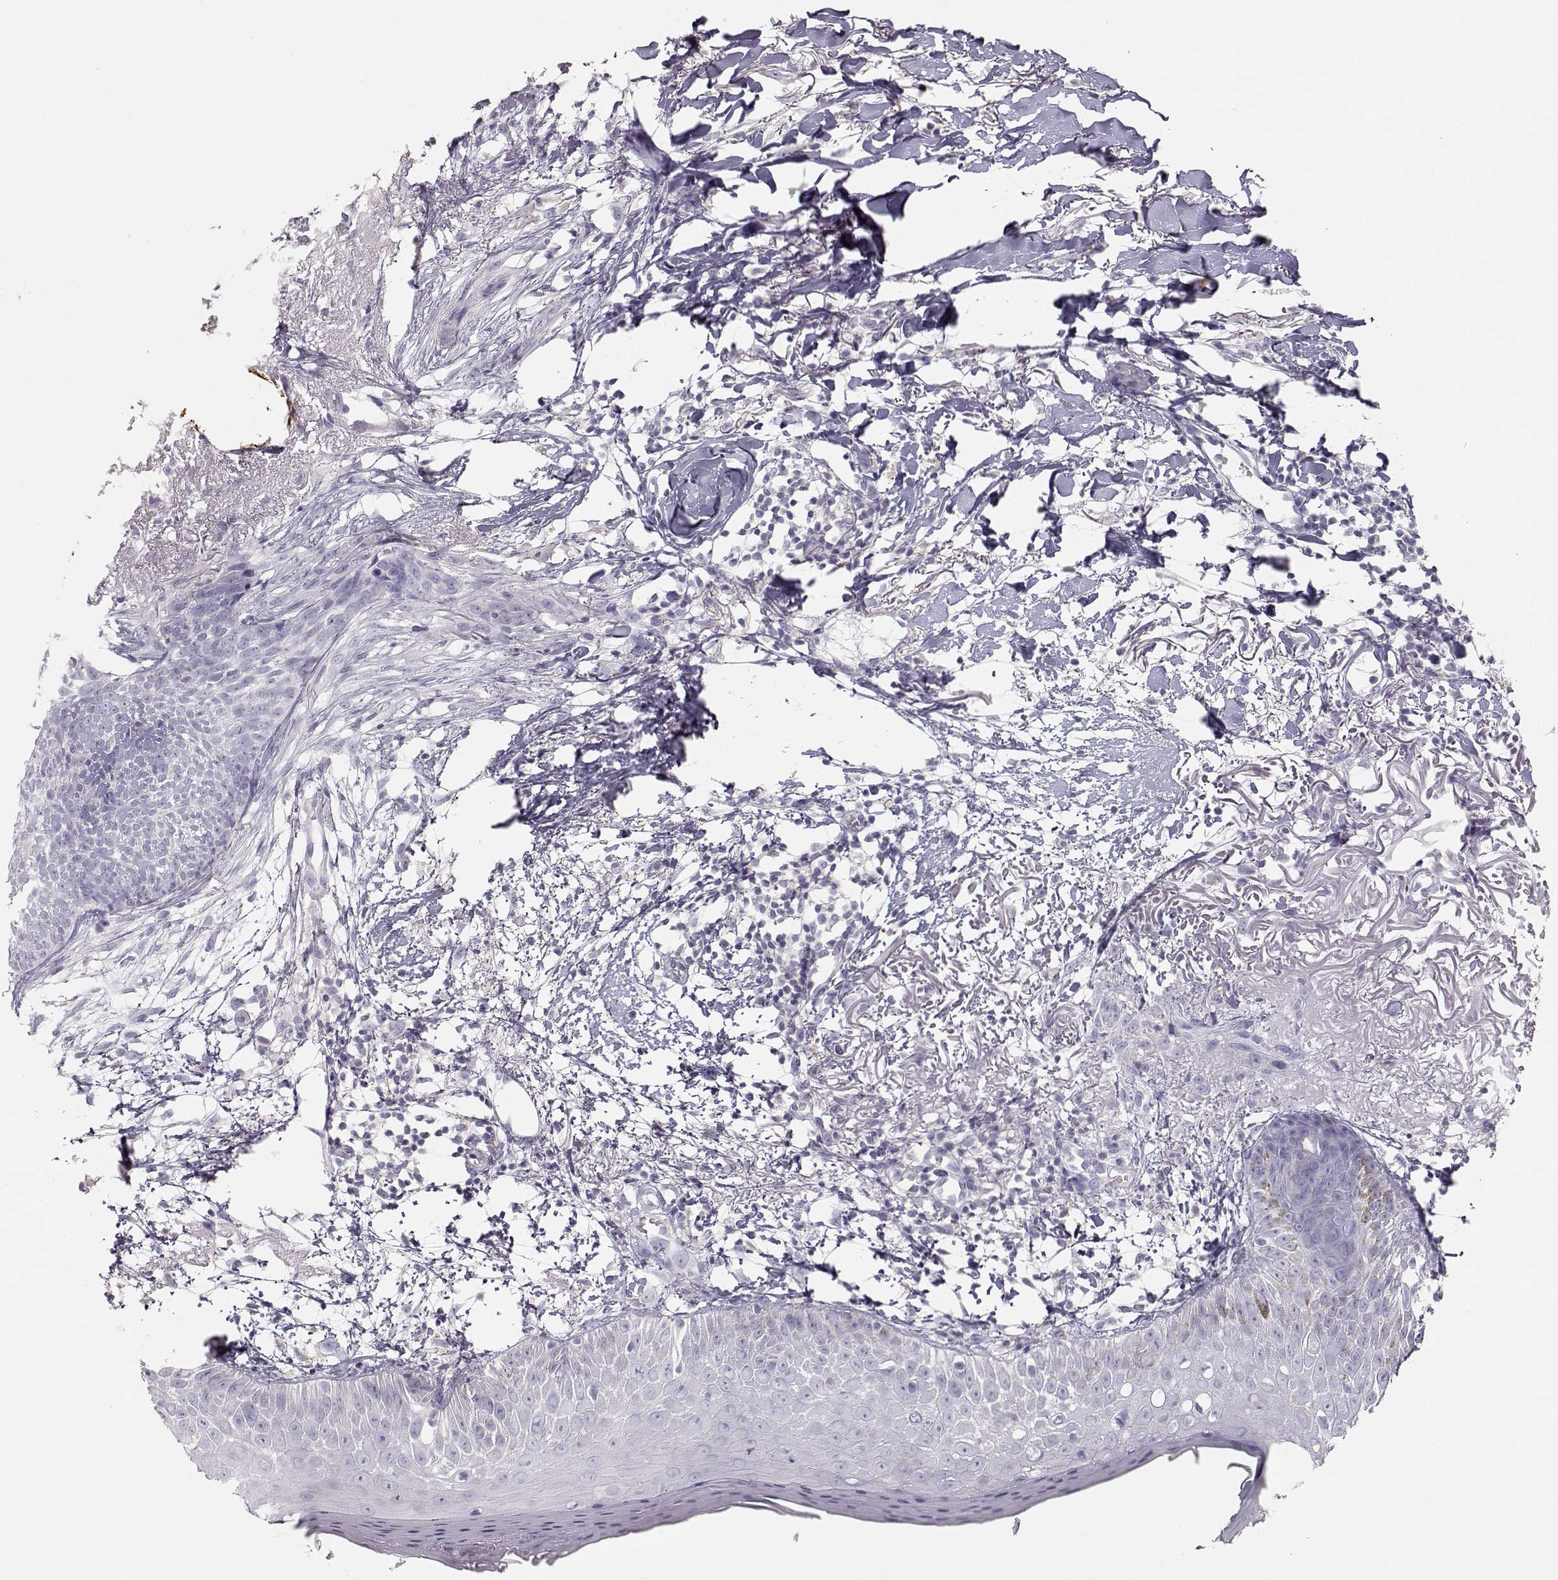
{"staining": {"intensity": "negative", "quantity": "none", "location": "none"}, "tissue": "skin cancer", "cell_type": "Tumor cells", "image_type": "cancer", "snomed": [{"axis": "morphology", "description": "Normal tissue, NOS"}, {"axis": "morphology", "description": "Basal cell carcinoma"}, {"axis": "topography", "description": "Skin"}], "caption": "The histopathology image reveals no staining of tumor cells in skin cancer.", "gene": "LEPR", "patient": {"sex": "male", "age": 84}}